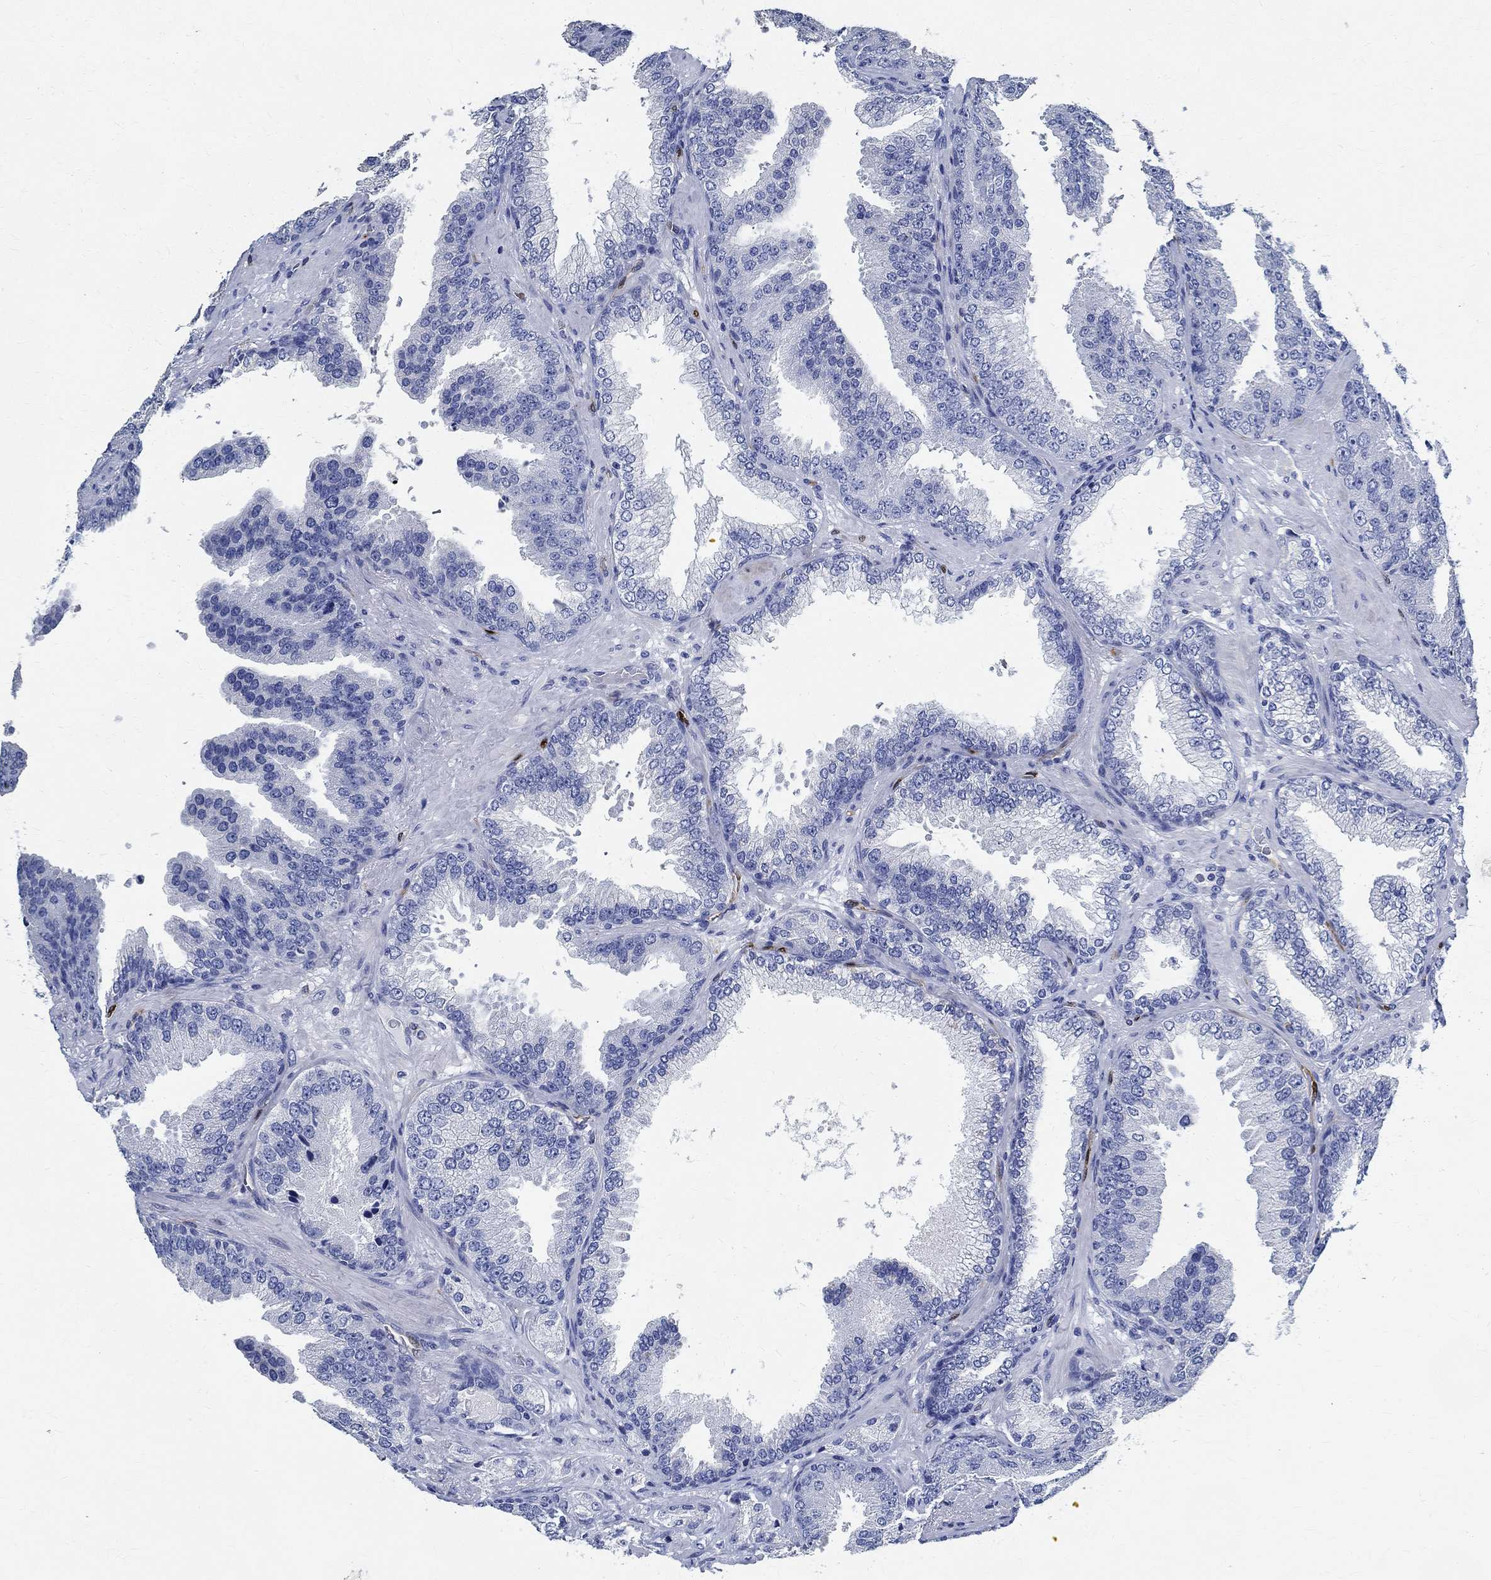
{"staining": {"intensity": "negative", "quantity": "none", "location": "none"}, "tissue": "prostate cancer", "cell_type": "Tumor cells", "image_type": "cancer", "snomed": [{"axis": "morphology", "description": "Adenocarcinoma, Low grade"}, {"axis": "topography", "description": "Prostate"}], "caption": "Human prostate cancer stained for a protein using immunohistochemistry (IHC) demonstrates no staining in tumor cells.", "gene": "PRX", "patient": {"sex": "male", "age": 68}}